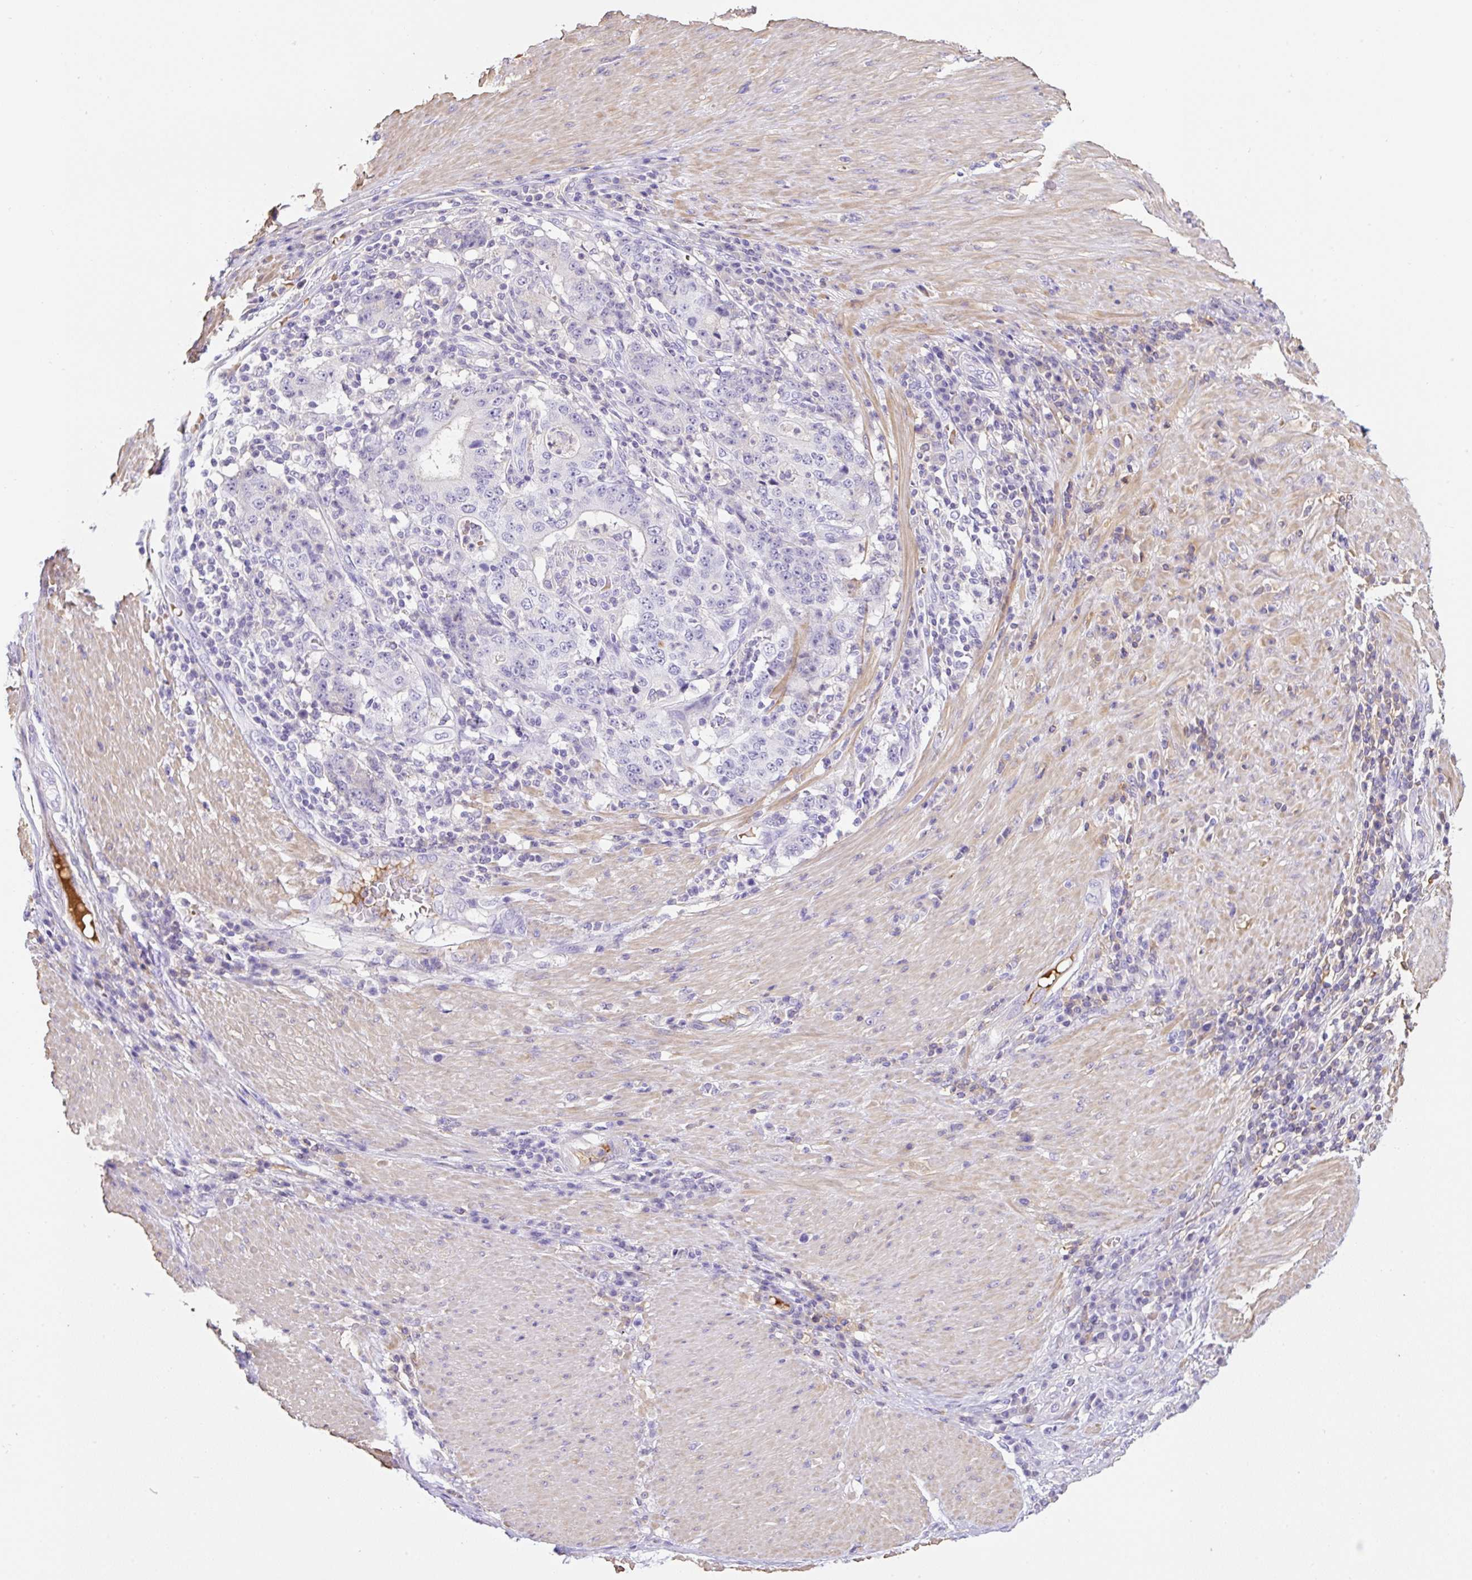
{"staining": {"intensity": "negative", "quantity": "none", "location": "none"}, "tissue": "stomach cancer", "cell_type": "Tumor cells", "image_type": "cancer", "snomed": [{"axis": "morphology", "description": "Normal tissue, NOS"}, {"axis": "morphology", "description": "Adenocarcinoma, NOS"}, {"axis": "topography", "description": "Stomach, upper"}, {"axis": "topography", "description": "Stomach"}], "caption": "Tumor cells show no significant positivity in stomach adenocarcinoma.", "gene": "TDRD15", "patient": {"sex": "male", "age": 59}}